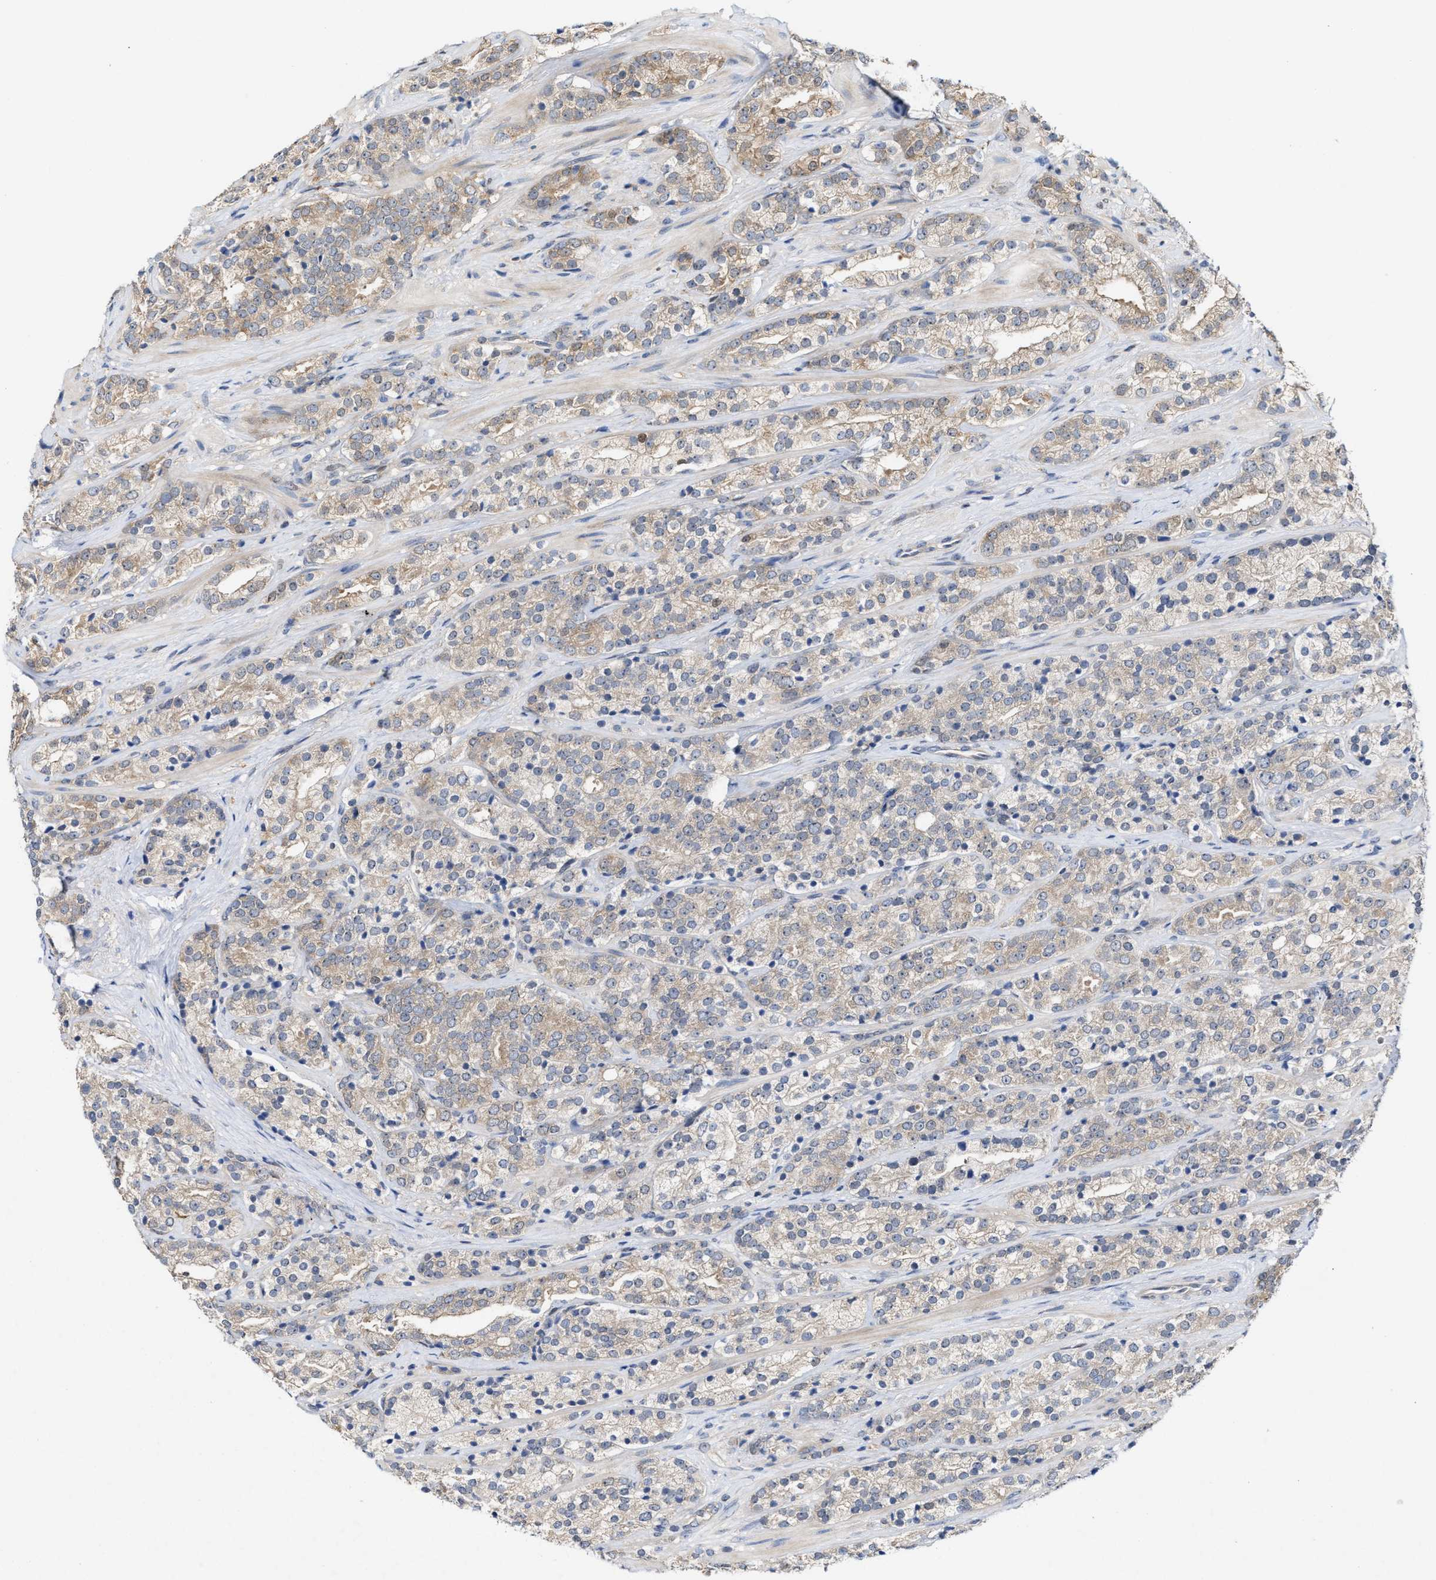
{"staining": {"intensity": "weak", "quantity": "25%-75%", "location": "cytoplasmic/membranous"}, "tissue": "prostate cancer", "cell_type": "Tumor cells", "image_type": "cancer", "snomed": [{"axis": "morphology", "description": "Adenocarcinoma, High grade"}, {"axis": "topography", "description": "Prostate"}], "caption": "Adenocarcinoma (high-grade) (prostate) stained with DAB immunohistochemistry (IHC) shows low levels of weak cytoplasmic/membranous staining in about 25%-75% of tumor cells.", "gene": "BBLN", "patient": {"sex": "male", "age": 71}}